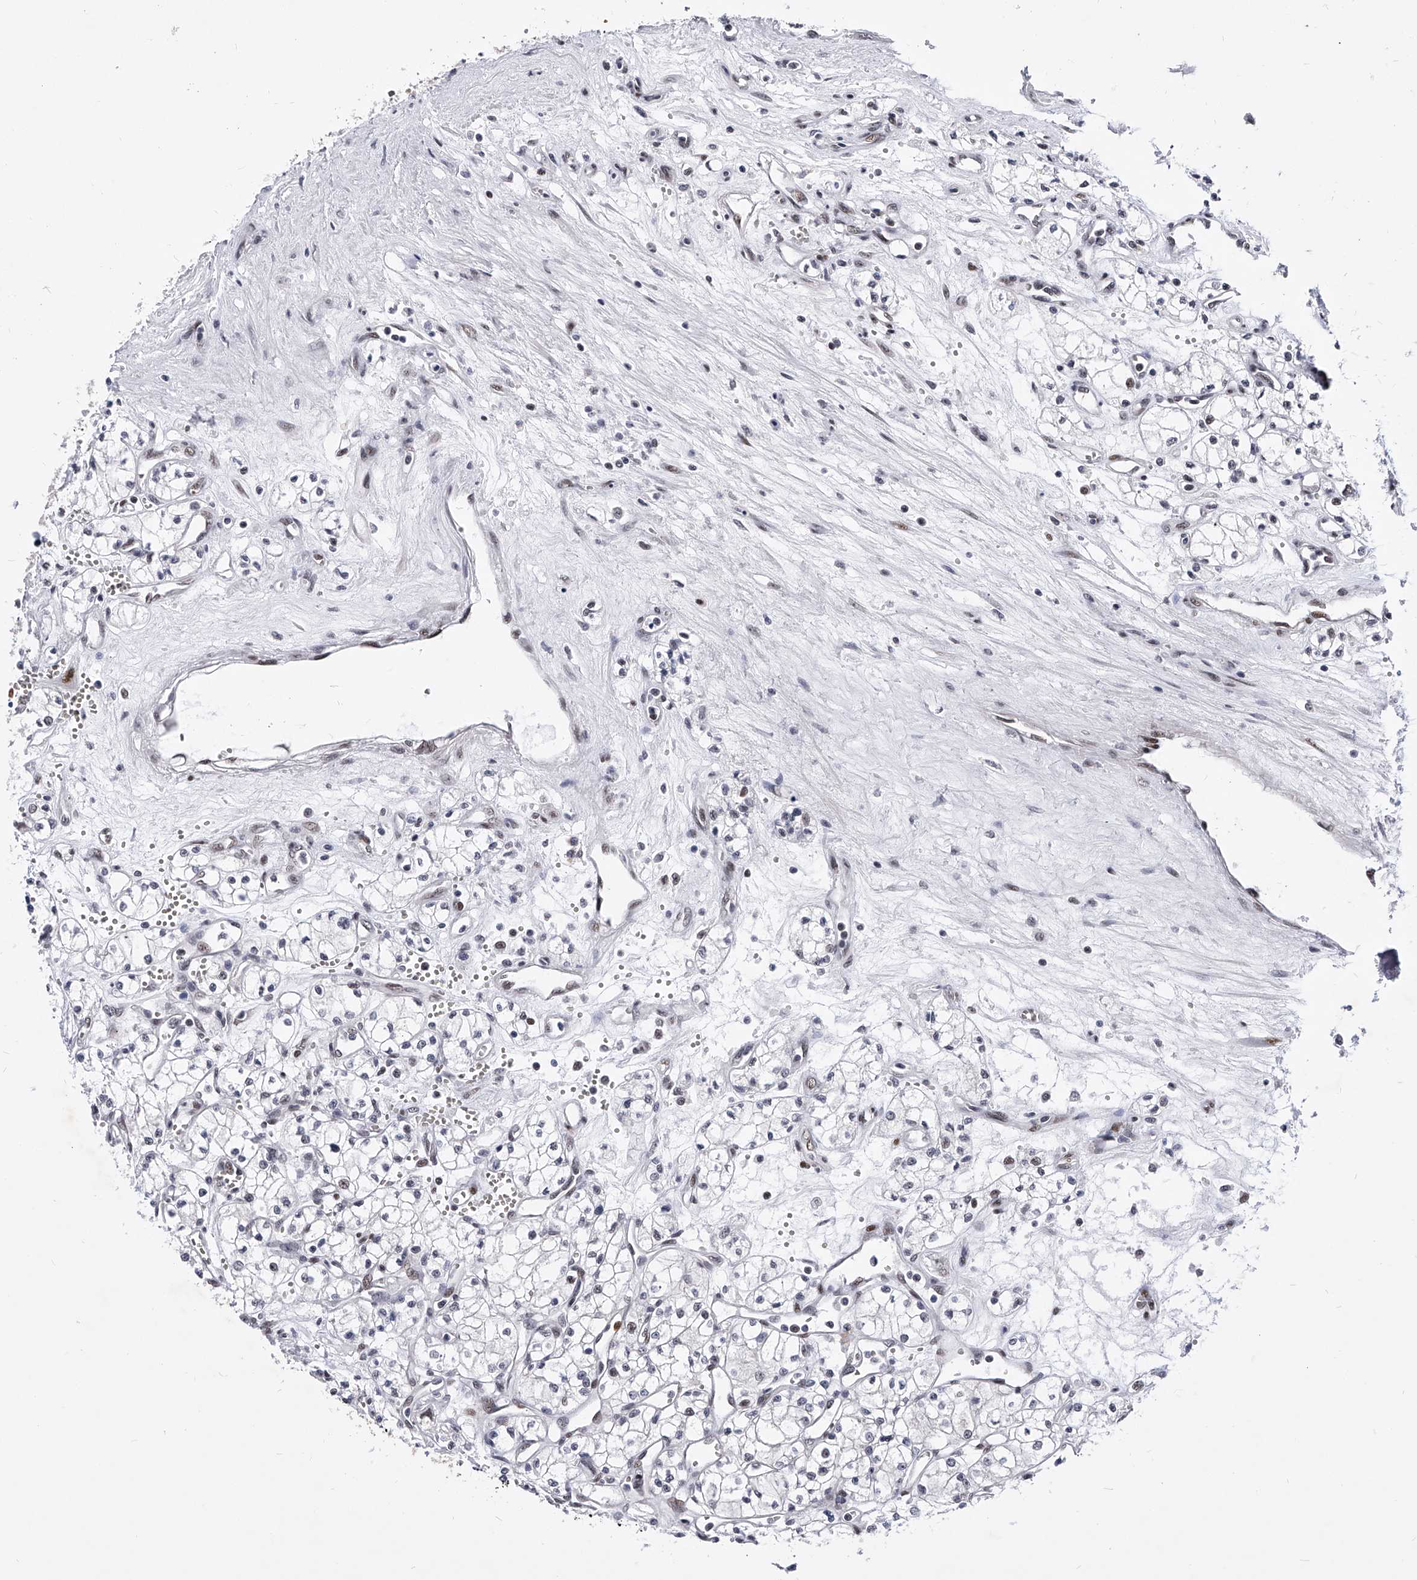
{"staining": {"intensity": "negative", "quantity": "none", "location": "none"}, "tissue": "renal cancer", "cell_type": "Tumor cells", "image_type": "cancer", "snomed": [{"axis": "morphology", "description": "Adenocarcinoma, NOS"}, {"axis": "topography", "description": "Kidney"}], "caption": "Immunohistochemical staining of renal cancer demonstrates no significant expression in tumor cells.", "gene": "TESK2", "patient": {"sex": "male", "age": 59}}